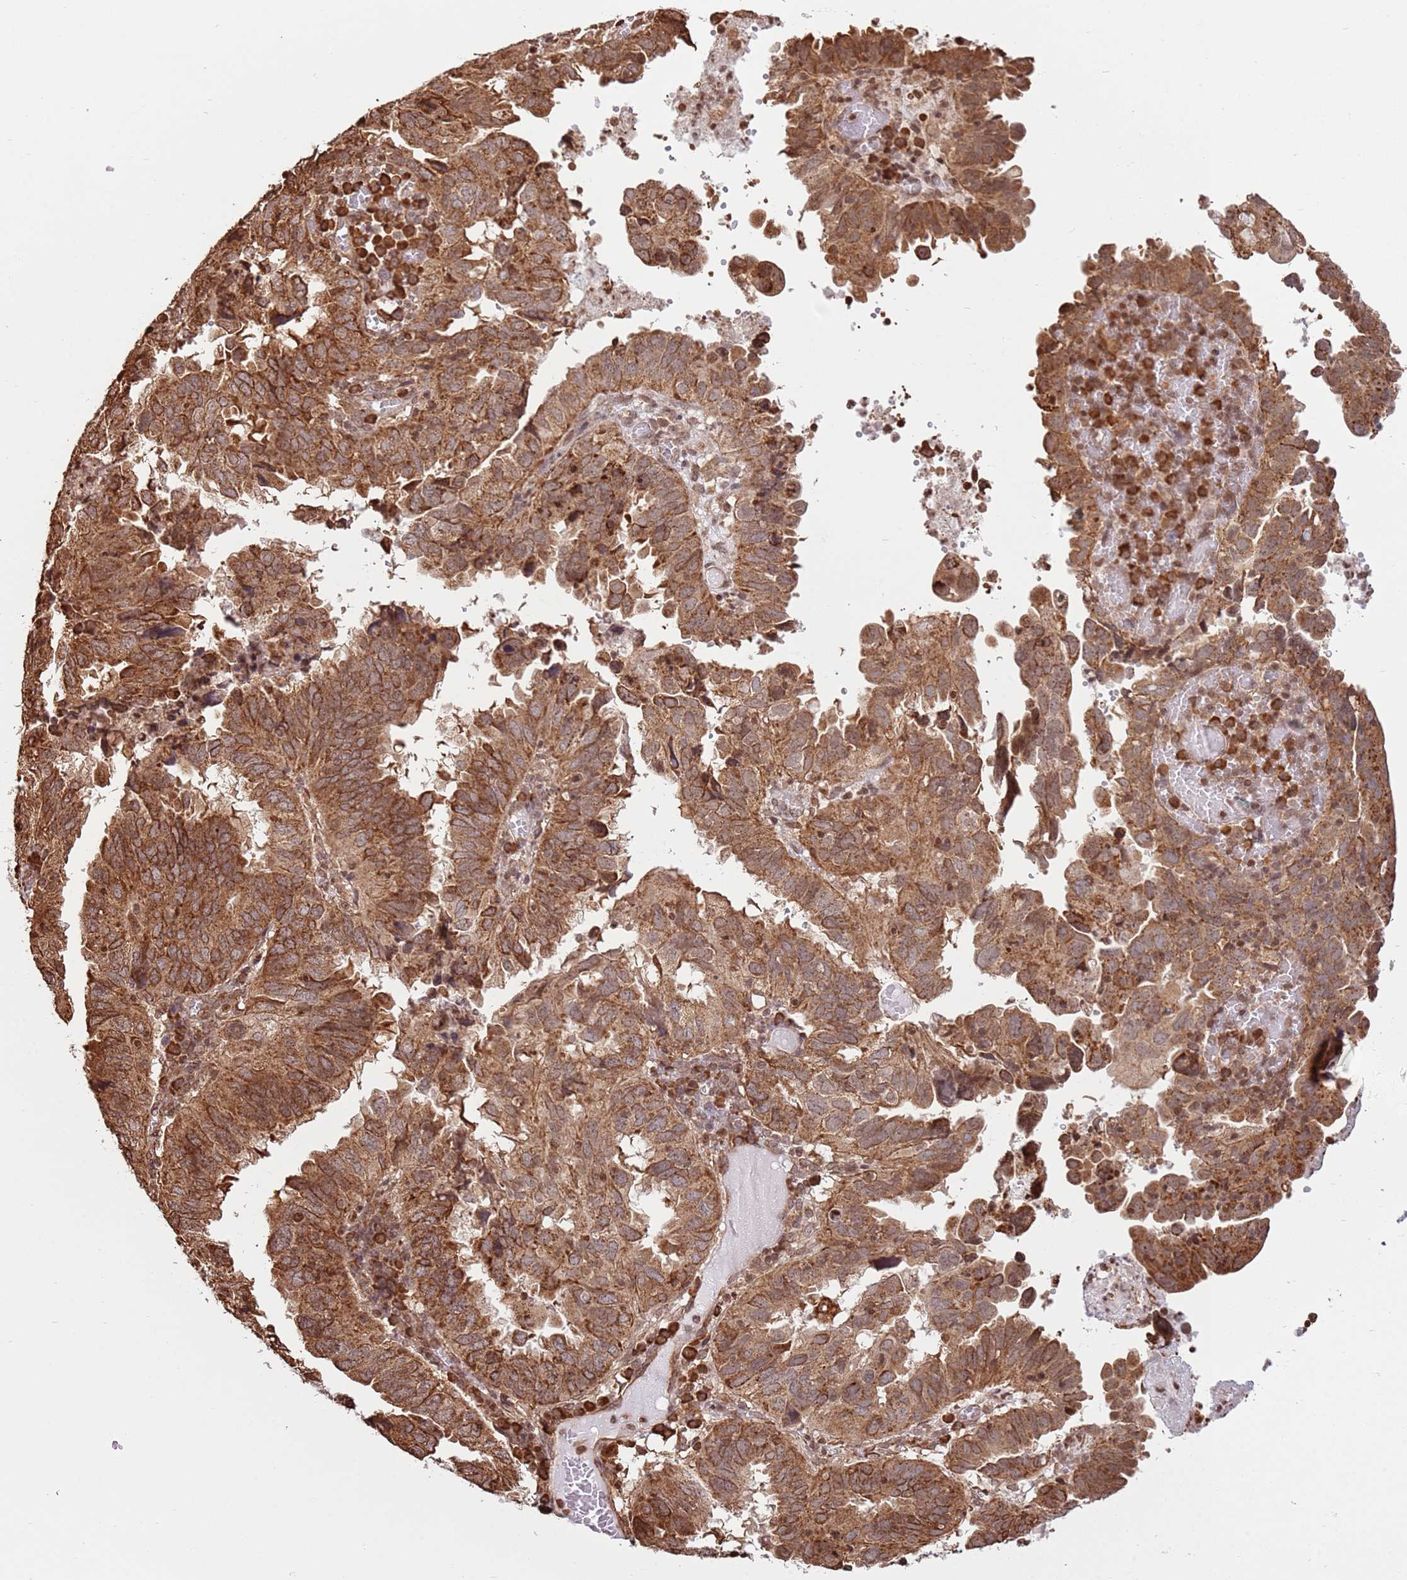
{"staining": {"intensity": "moderate", "quantity": ">75%", "location": "cytoplasmic/membranous"}, "tissue": "endometrial cancer", "cell_type": "Tumor cells", "image_type": "cancer", "snomed": [{"axis": "morphology", "description": "Adenocarcinoma, NOS"}, {"axis": "topography", "description": "Uterus"}], "caption": "The histopathology image reveals a brown stain indicating the presence of a protein in the cytoplasmic/membranous of tumor cells in adenocarcinoma (endometrial).", "gene": "SCAF1", "patient": {"sex": "female", "age": 77}}